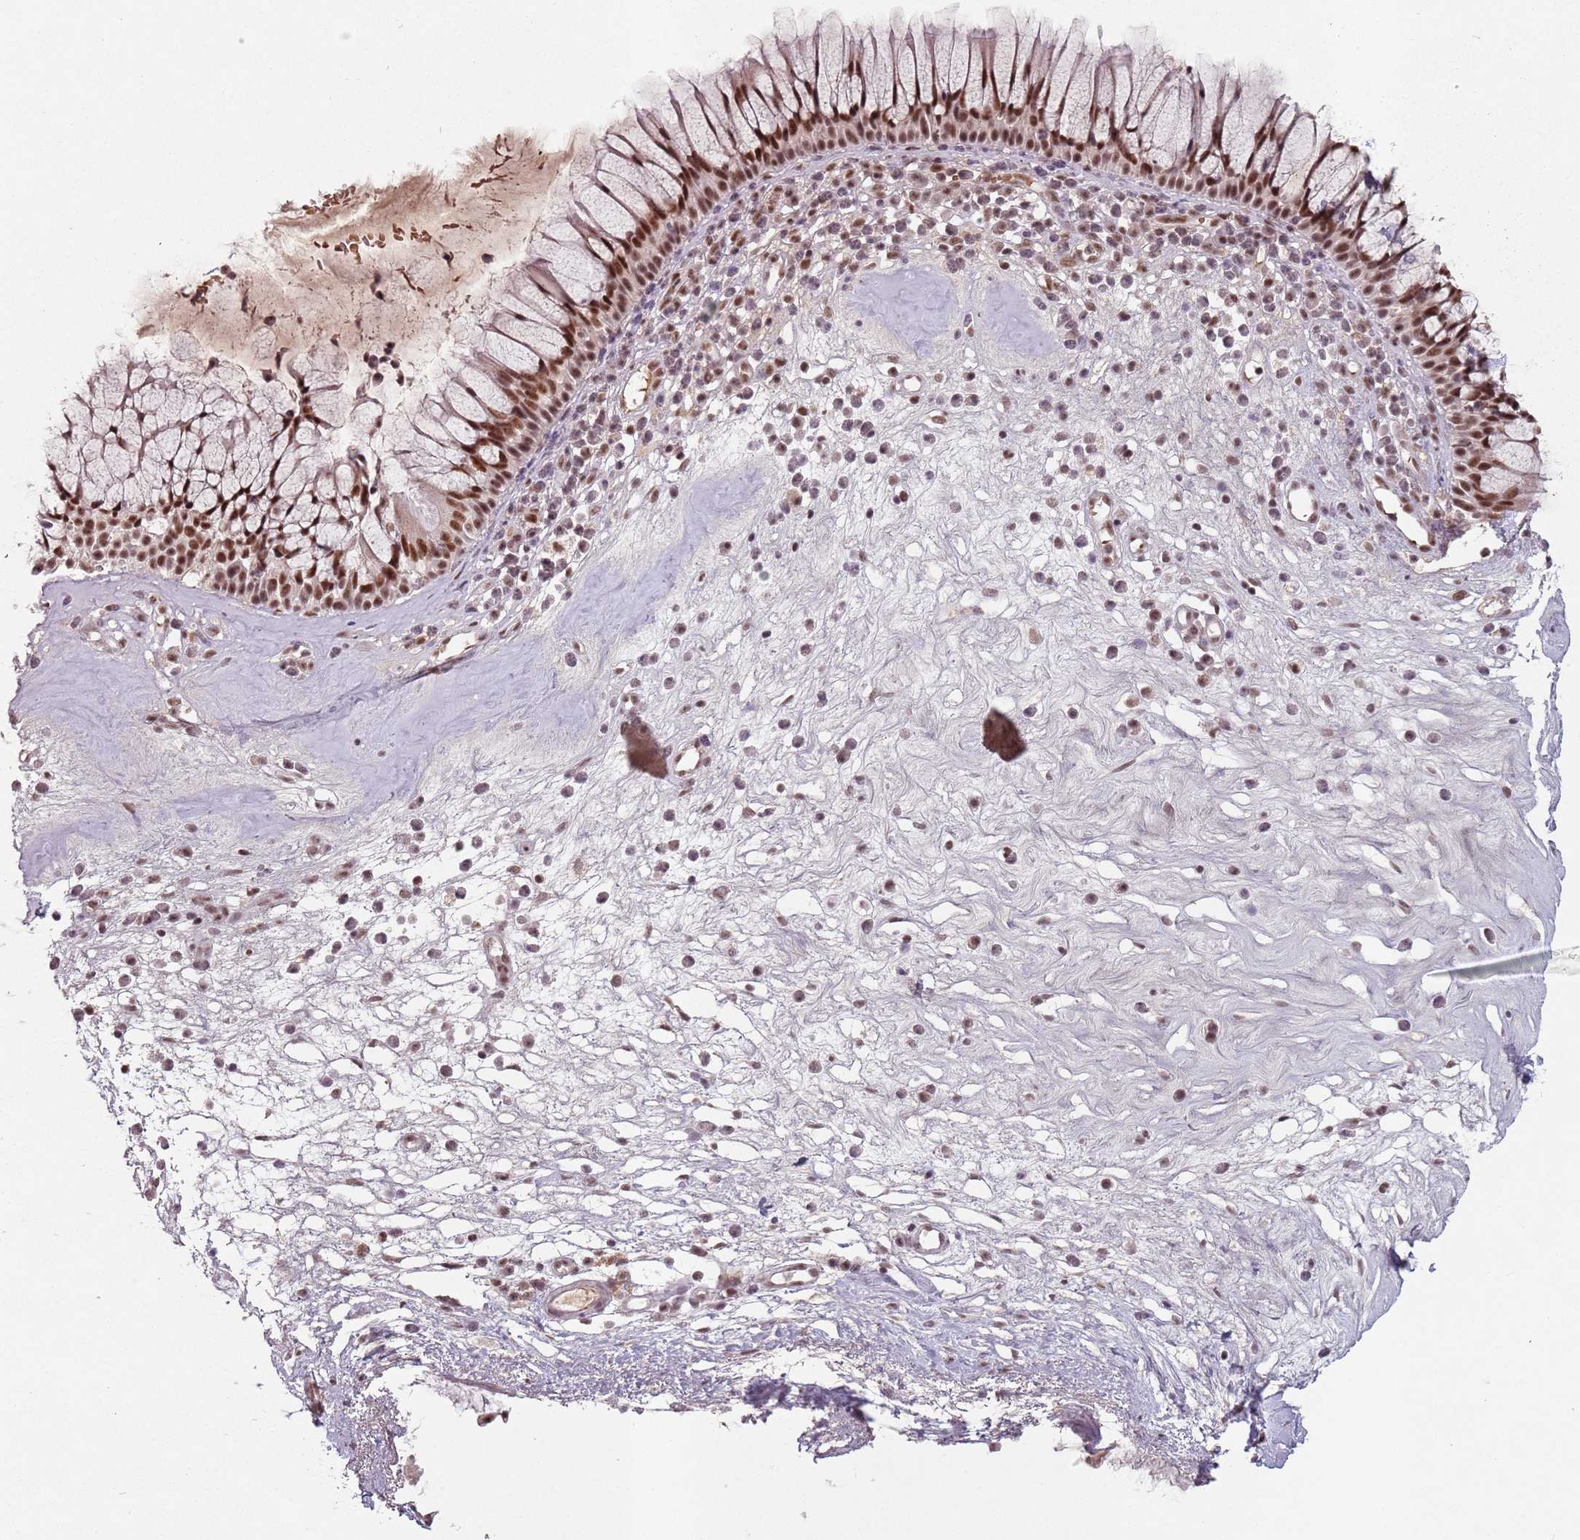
{"staining": {"intensity": "strong", "quantity": ">75%", "location": "nuclear"}, "tissue": "nasopharynx", "cell_type": "Respiratory epithelial cells", "image_type": "normal", "snomed": [{"axis": "morphology", "description": "Normal tissue, NOS"}, {"axis": "morphology", "description": "Inflammation, NOS"}, {"axis": "topography", "description": "Nasopharynx"}], "caption": "Respiratory epithelial cells exhibit high levels of strong nuclear staining in about >75% of cells in benign human nasopharynx.", "gene": "NCBP1", "patient": {"sex": "male", "age": 70}}